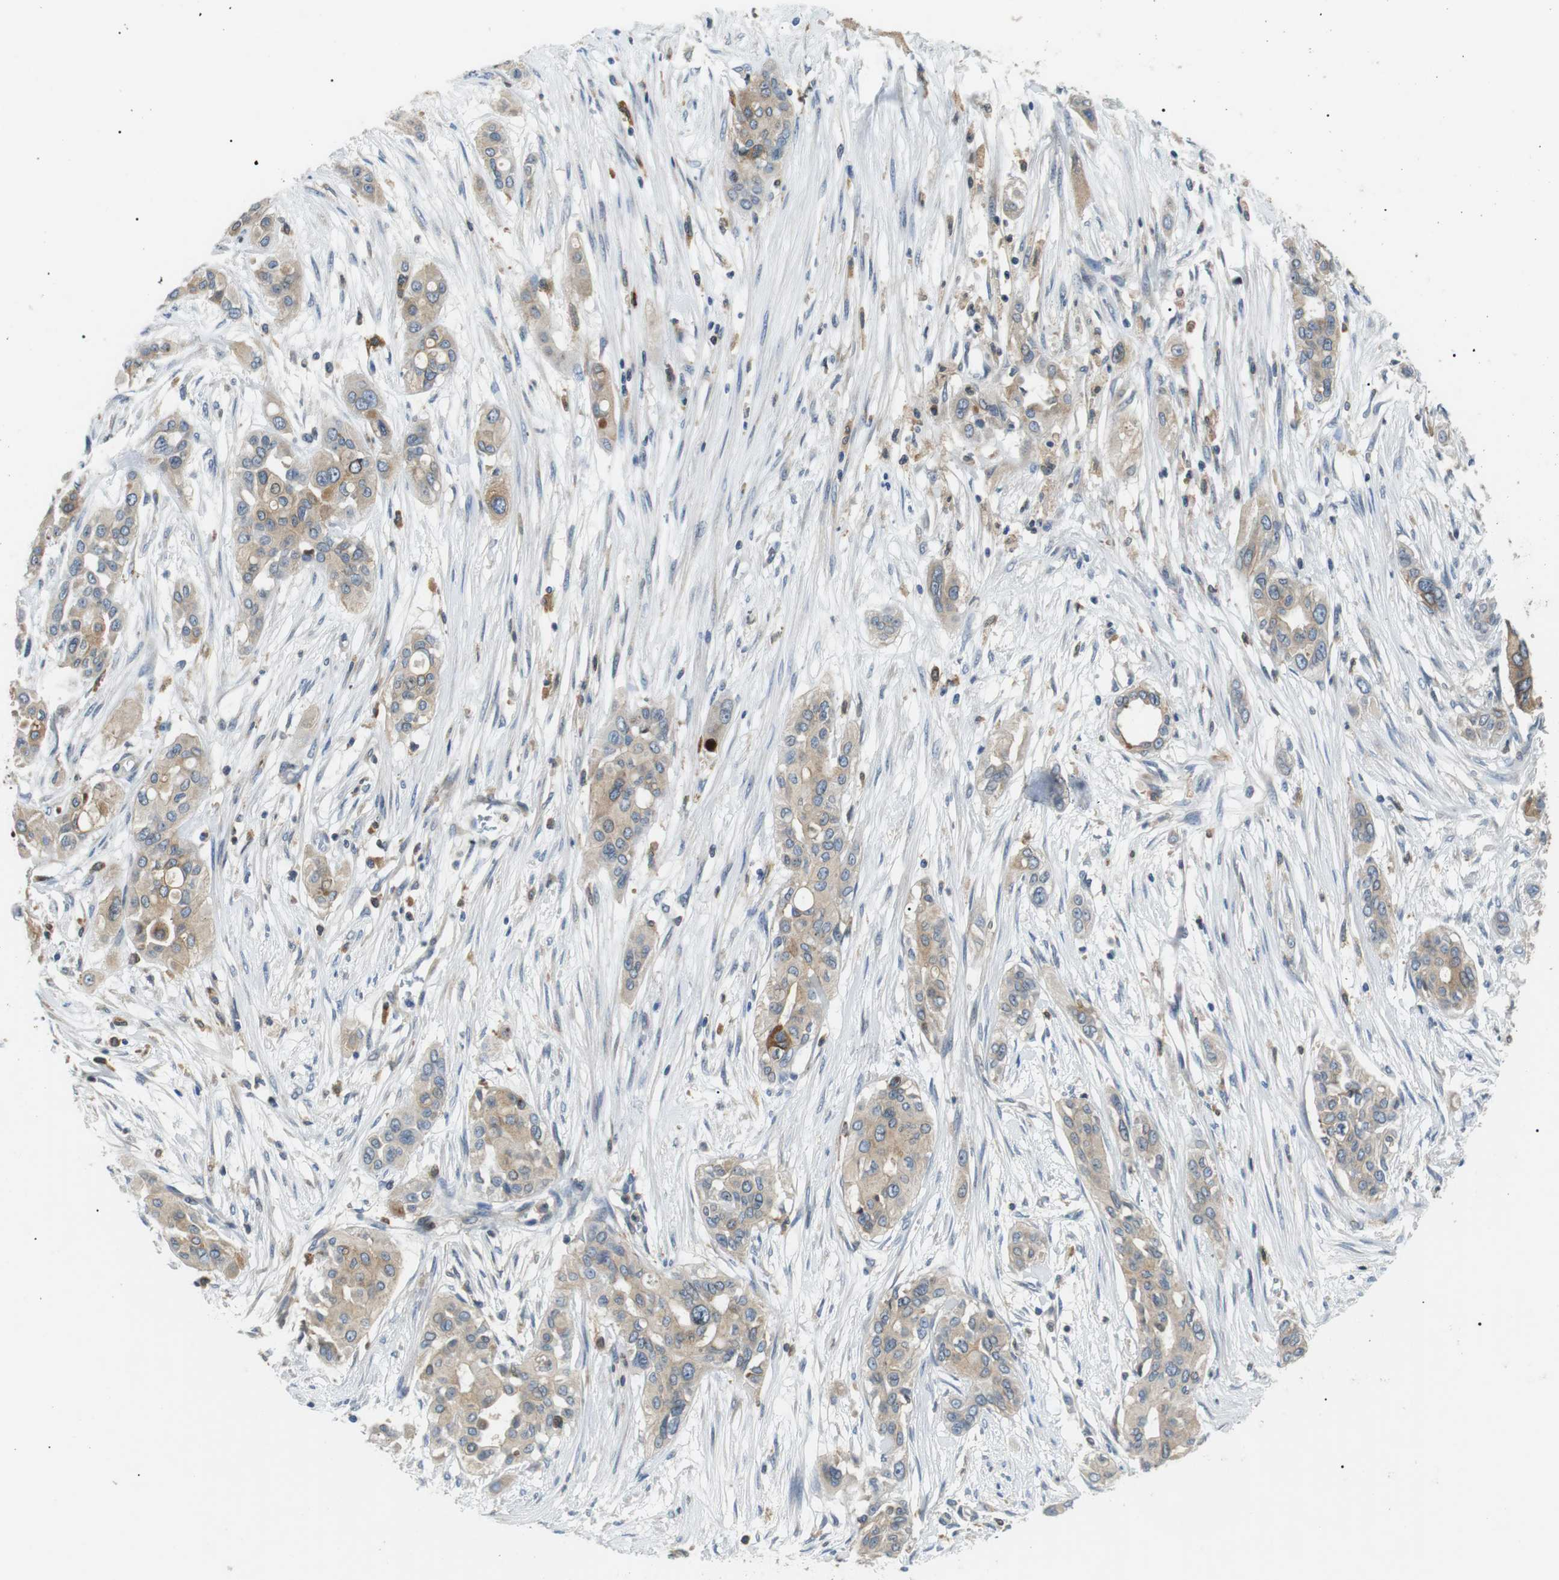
{"staining": {"intensity": "moderate", "quantity": ">75%", "location": "cytoplasmic/membranous"}, "tissue": "pancreatic cancer", "cell_type": "Tumor cells", "image_type": "cancer", "snomed": [{"axis": "morphology", "description": "Adenocarcinoma, NOS"}, {"axis": "topography", "description": "Pancreas"}], "caption": "There is medium levels of moderate cytoplasmic/membranous expression in tumor cells of pancreatic cancer, as demonstrated by immunohistochemical staining (brown color).", "gene": "RAB9A", "patient": {"sex": "female", "age": 60}}